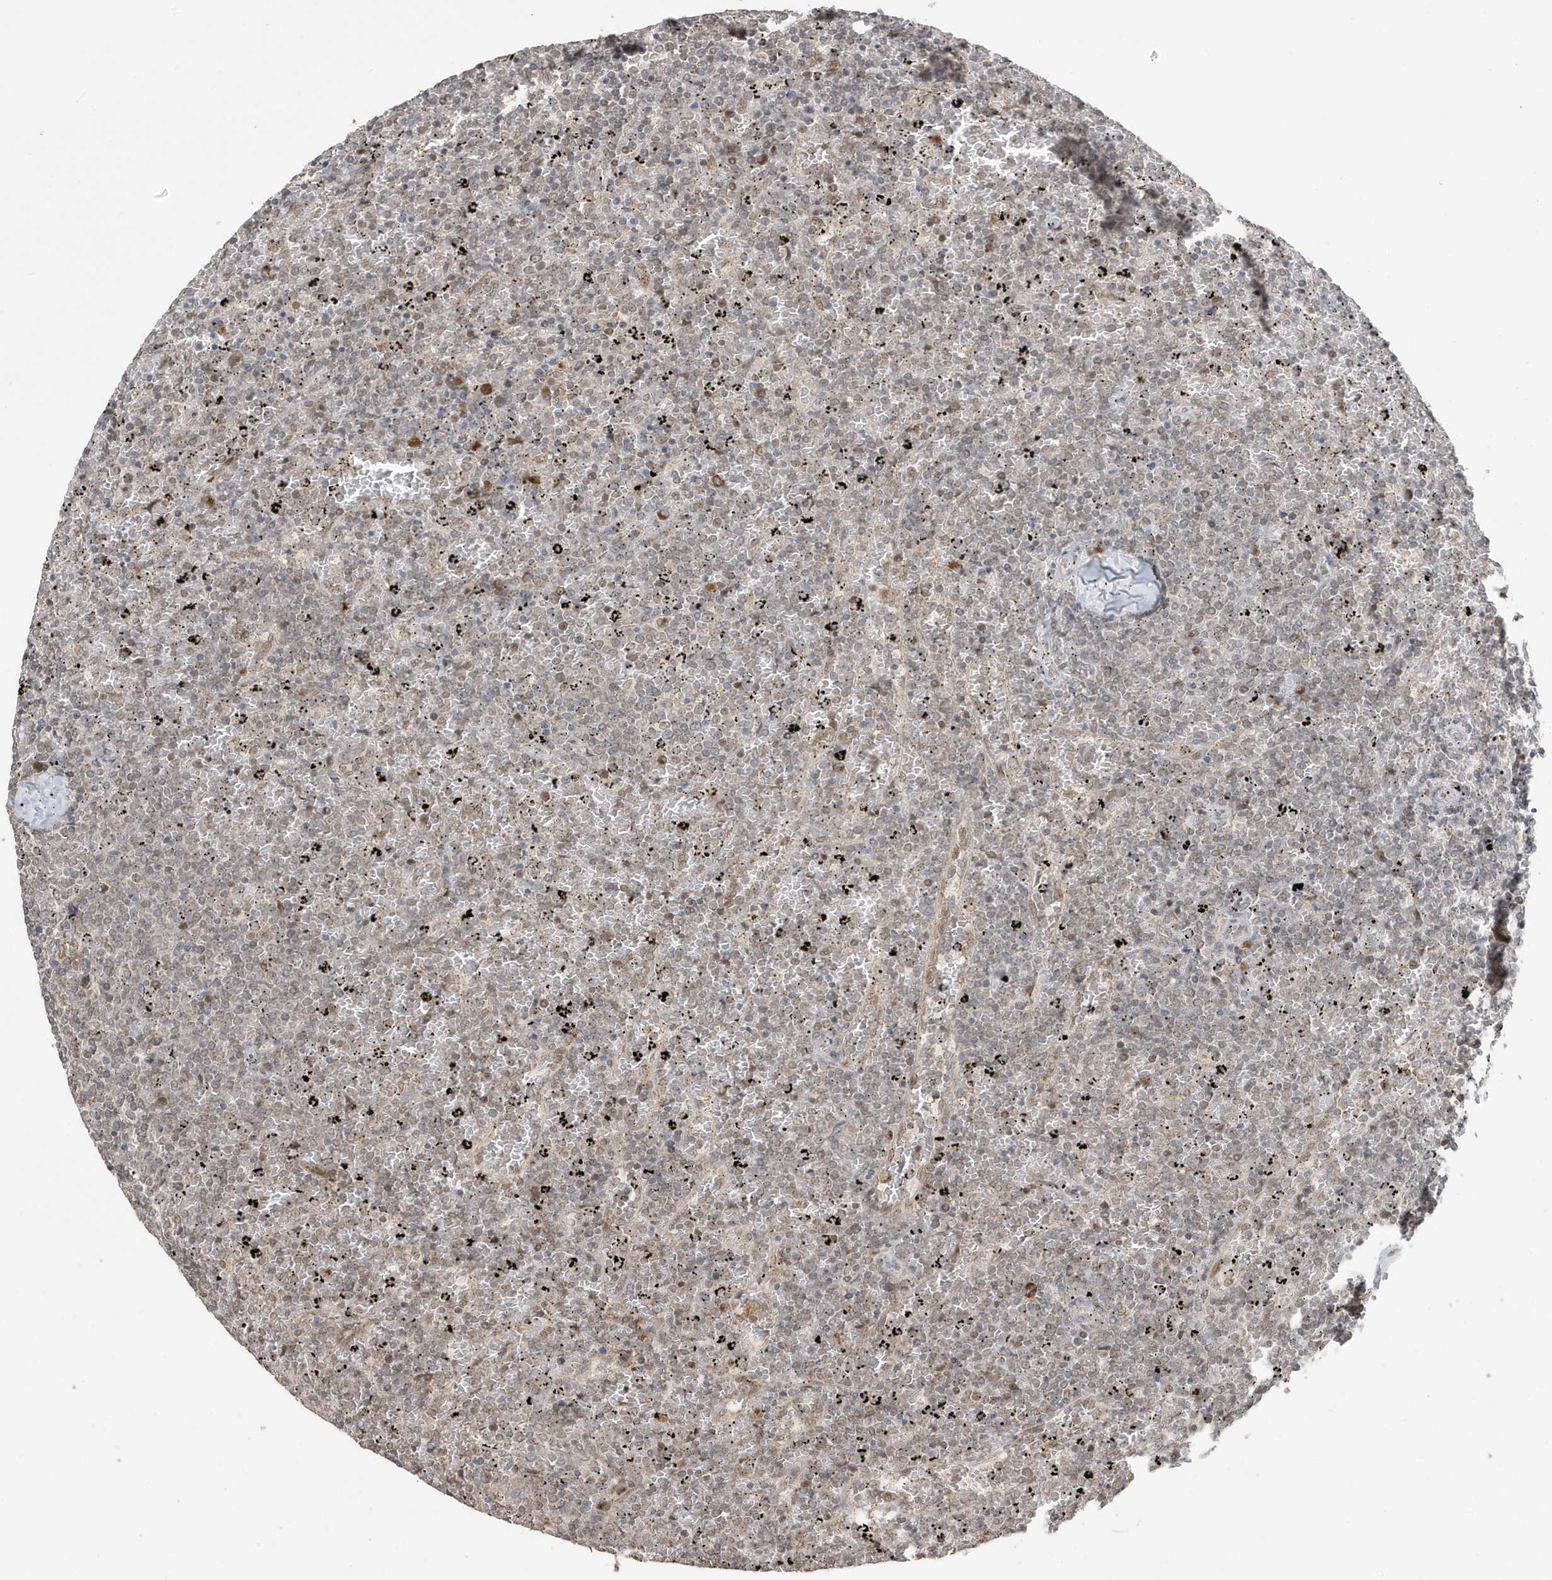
{"staining": {"intensity": "weak", "quantity": "<25%", "location": "cytoplasmic/membranous,nuclear"}, "tissue": "lymphoma", "cell_type": "Tumor cells", "image_type": "cancer", "snomed": [{"axis": "morphology", "description": "Malignant lymphoma, non-Hodgkin's type, Low grade"}, {"axis": "topography", "description": "Spleen"}], "caption": "DAB (3,3'-diaminobenzidine) immunohistochemical staining of malignant lymphoma, non-Hodgkin's type (low-grade) displays no significant staining in tumor cells.", "gene": "RER1", "patient": {"sex": "female", "age": 77}}